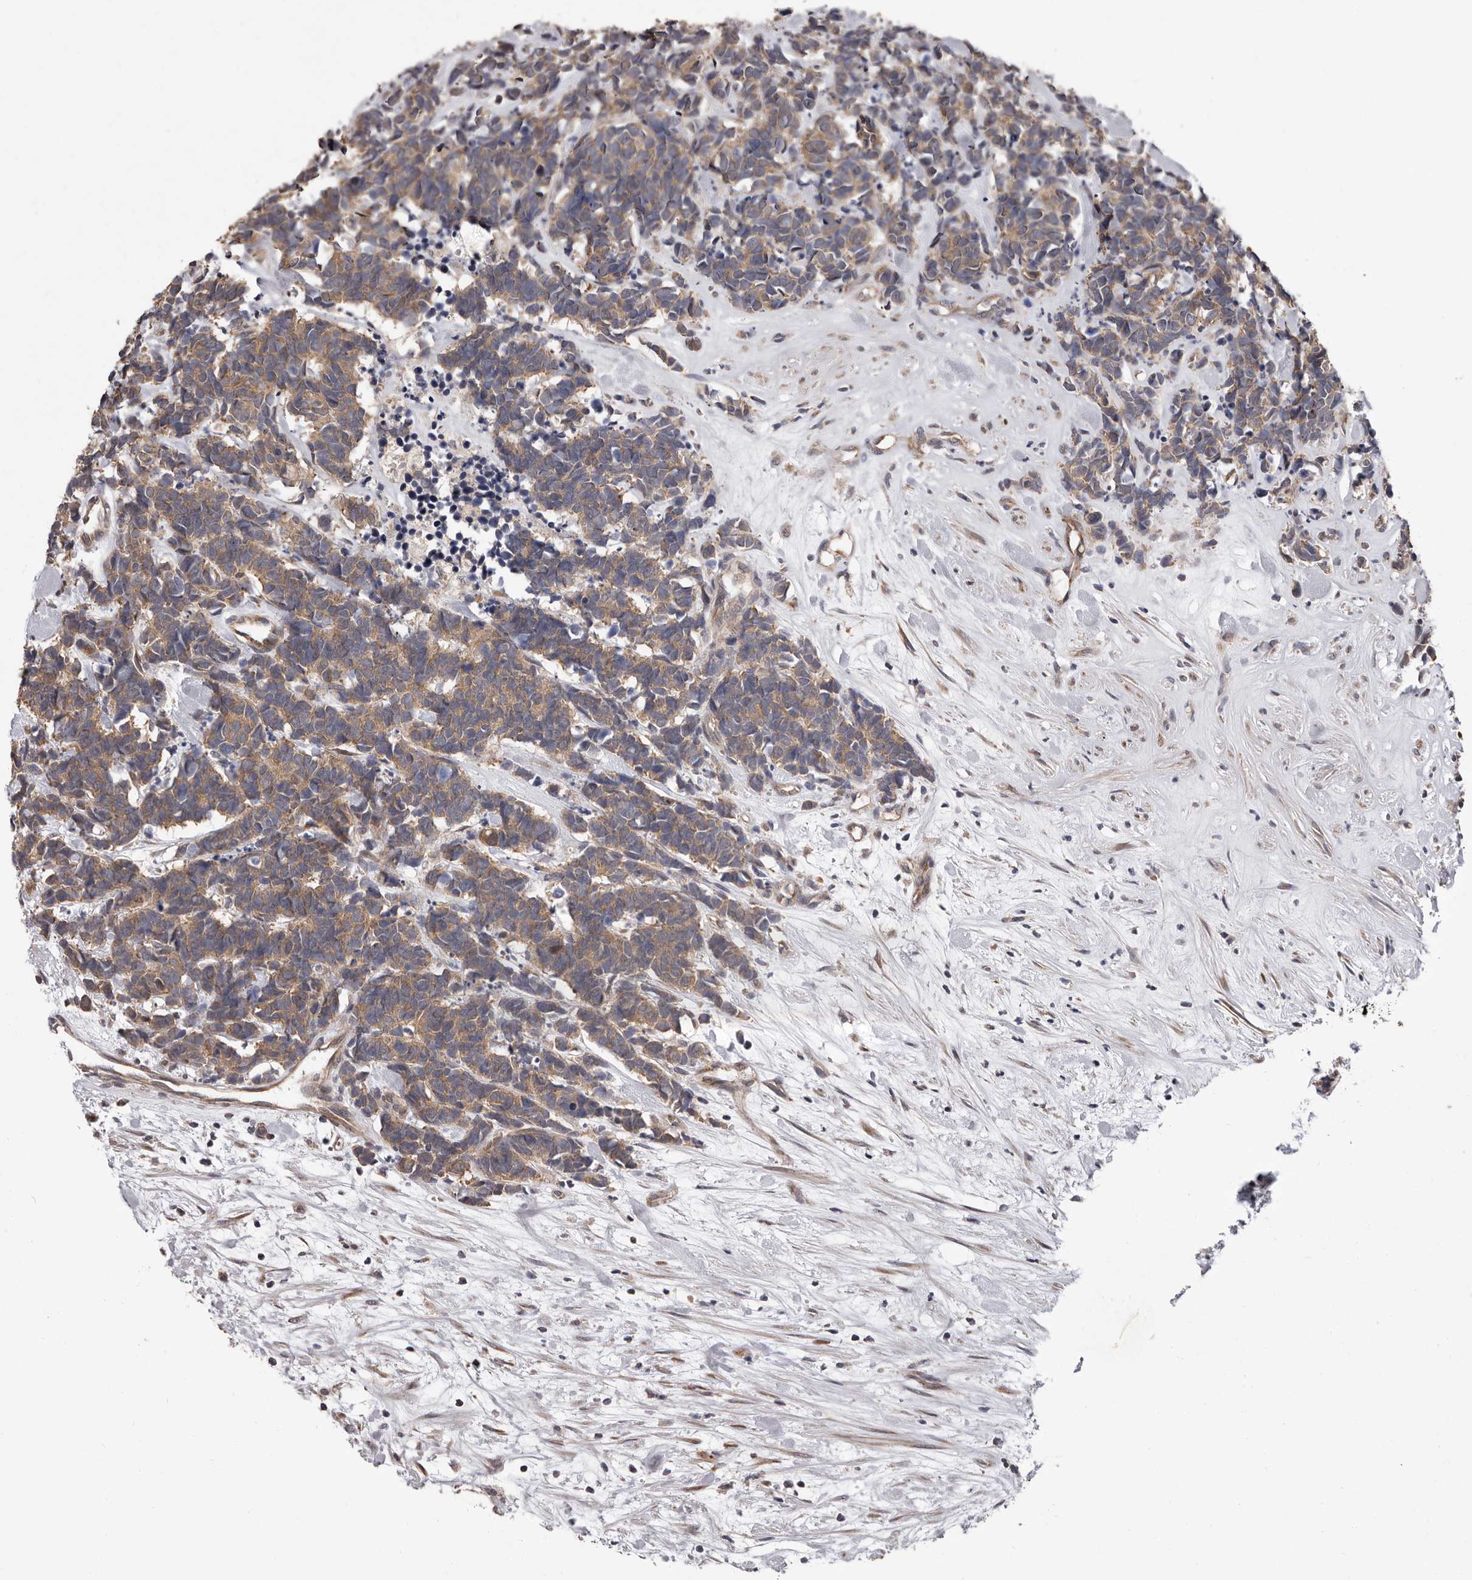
{"staining": {"intensity": "moderate", "quantity": "25%-75%", "location": "cytoplasmic/membranous"}, "tissue": "carcinoid", "cell_type": "Tumor cells", "image_type": "cancer", "snomed": [{"axis": "morphology", "description": "Carcinoma, NOS"}, {"axis": "morphology", "description": "Carcinoid, malignant, NOS"}, {"axis": "topography", "description": "Urinary bladder"}], "caption": "This histopathology image reveals immunohistochemistry (IHC) staining of carcinoid, with medium moderate cytoplasmic/membranous positivity in approximately 25%-75% of tumor cells.", "gene": "VPS37A", "patient": {"sex": "male", "age": 57}}